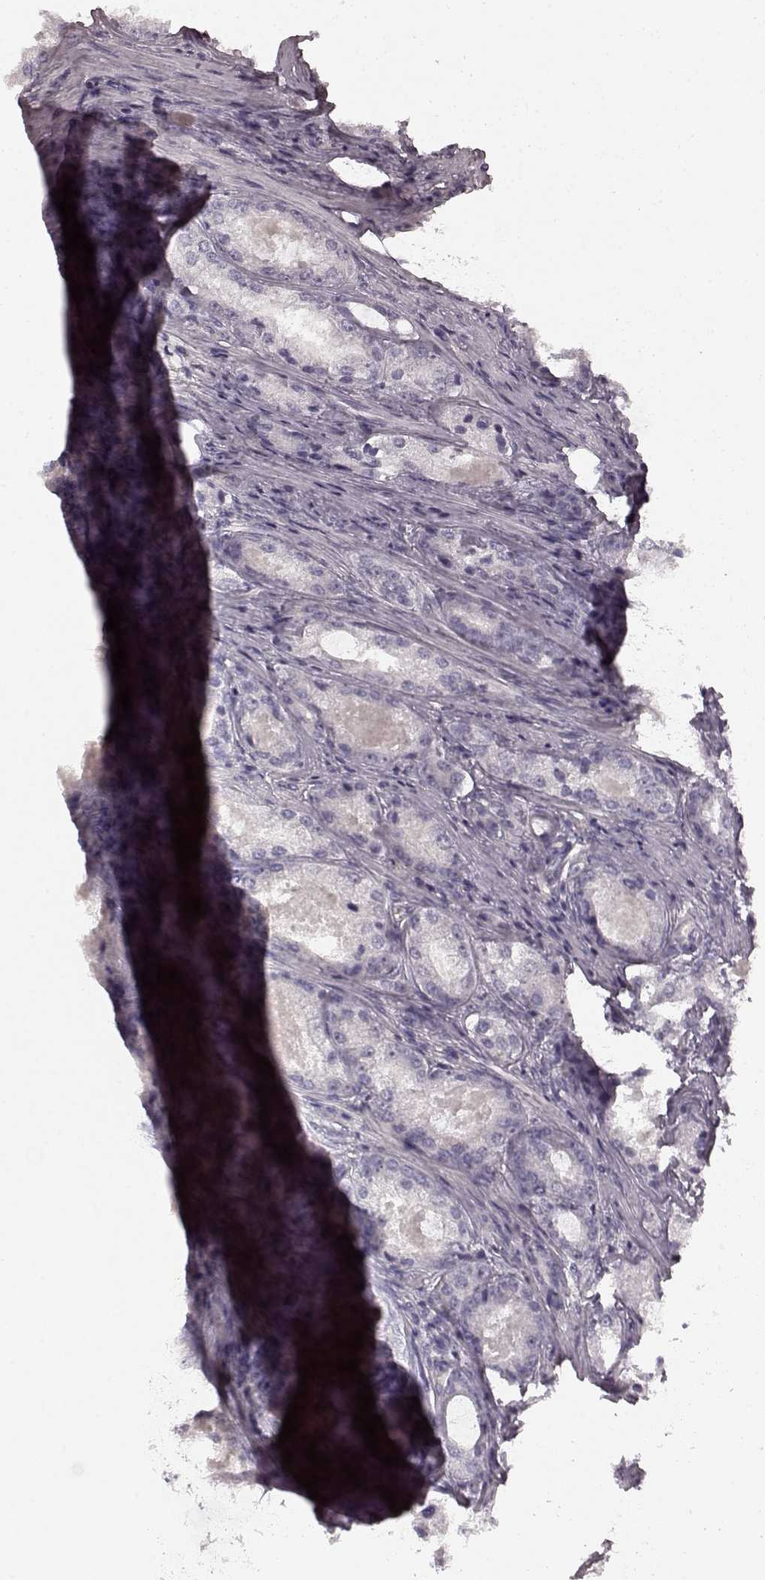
{"staining": {"intensity": "negative", "quantity": "none", "location": "none"}, "tissue": "prostate cancer", "cell_type": "Tumor cells", "image_type": "cancer", "snomed": [{"axis": "morphology", "description": "Adenocarcinoma, Low grade"}, {"axis": "topography", "description": "Prostate"}], "caption": "This is an immunohistochemistry micrograph of human prostate cancer (adenocarcinoma (low-grade)). There is no positivity in tumor cells.", "gene": "PRKCE", "patient": {"sex": "male", "age": 68}}